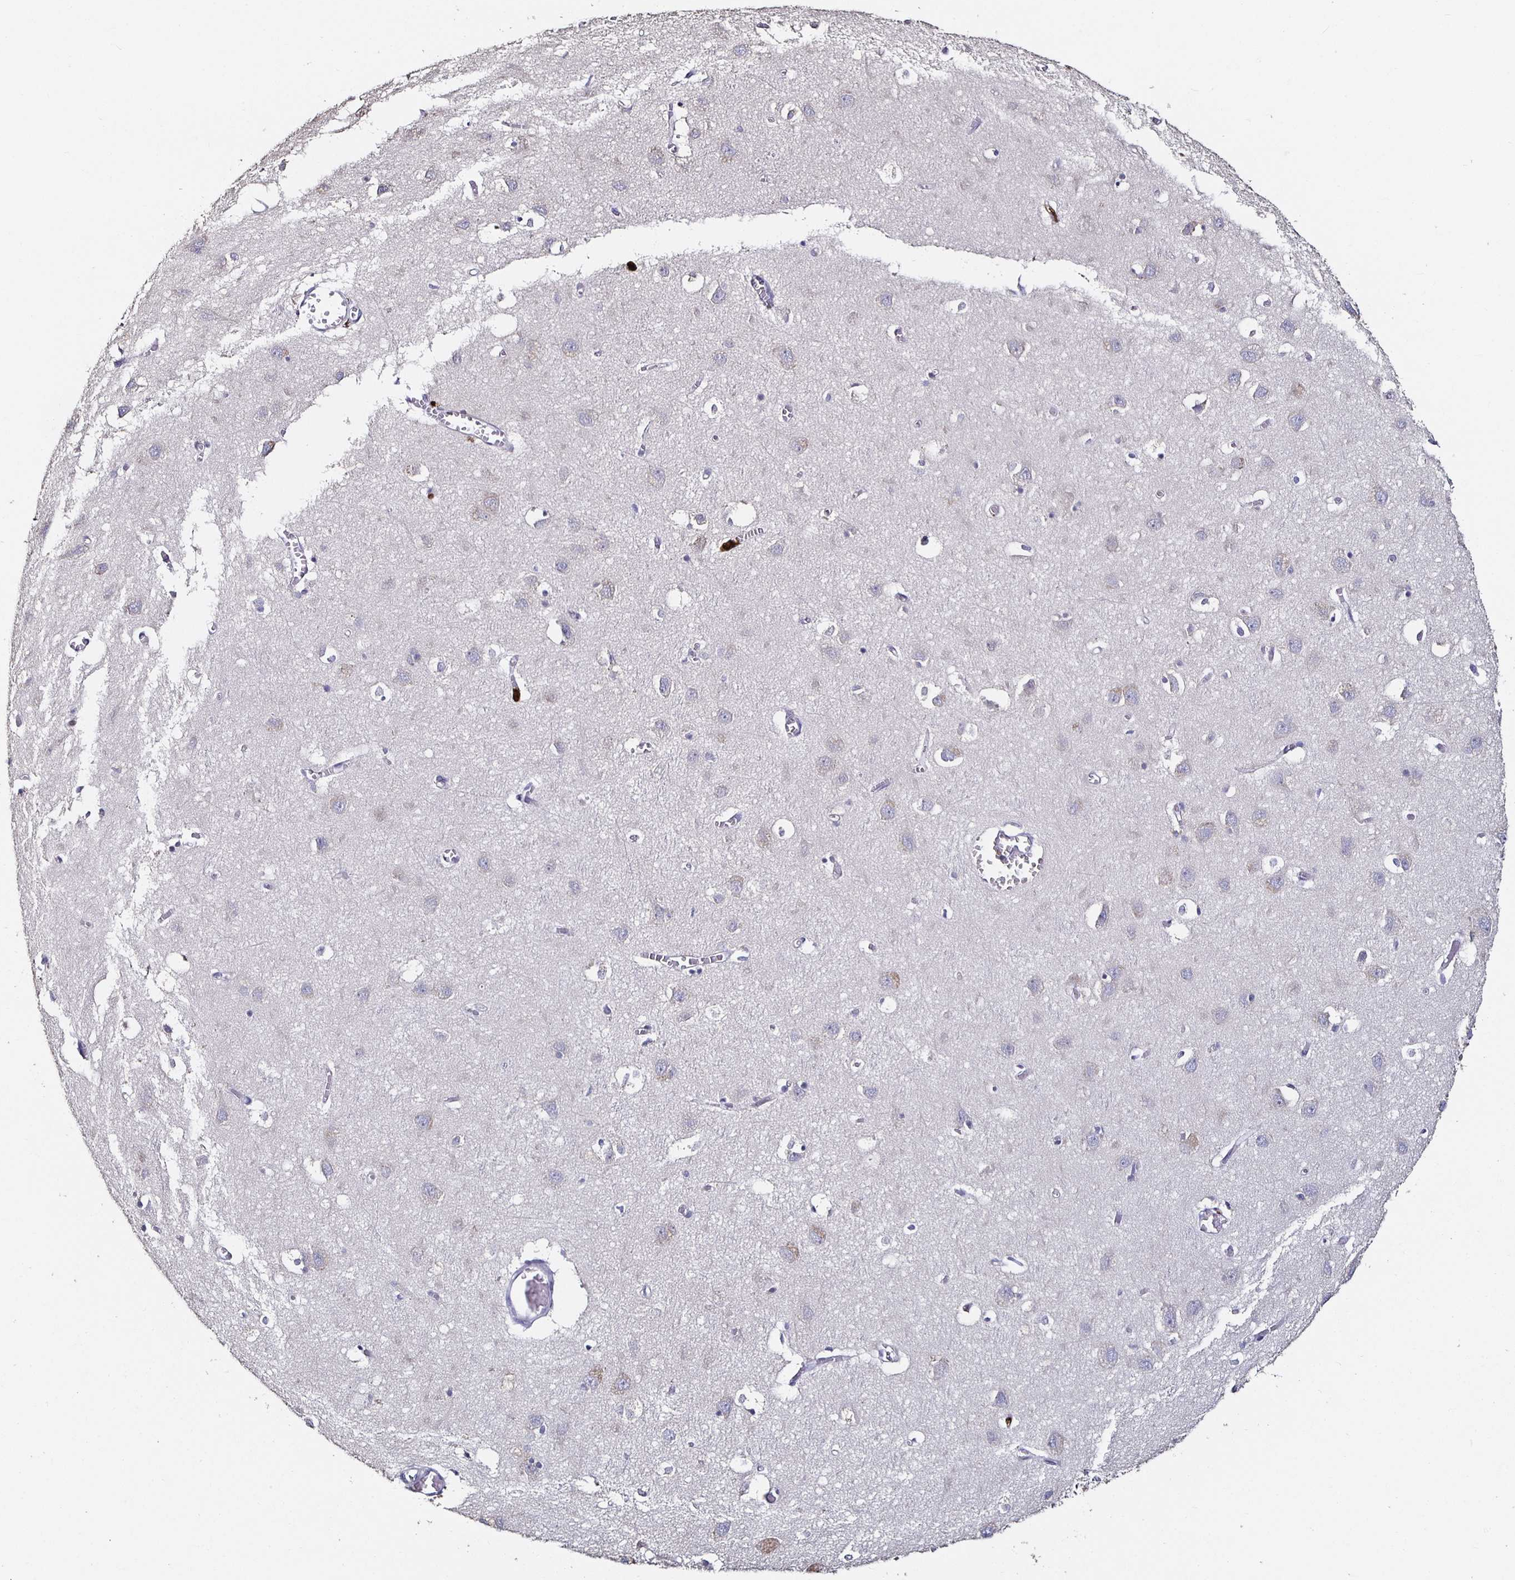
{"staining": {"intensity": "negative", "quantity": "none", "location": "none"}, "tissue": "cerebral cortex", "cell_type": "Endothelial cells", "image_type": "normal", "snomed": [{"axis": "morphology", "description": "Normal tissue, NOS"}, {"axis": "topography", "description": "Cerebral cortex"}], "caption": "There is no significant staining in endothelial cells of cerebral cortex.", "gene": "TLR4", "patient": {"sex": "male", "age": 70}}